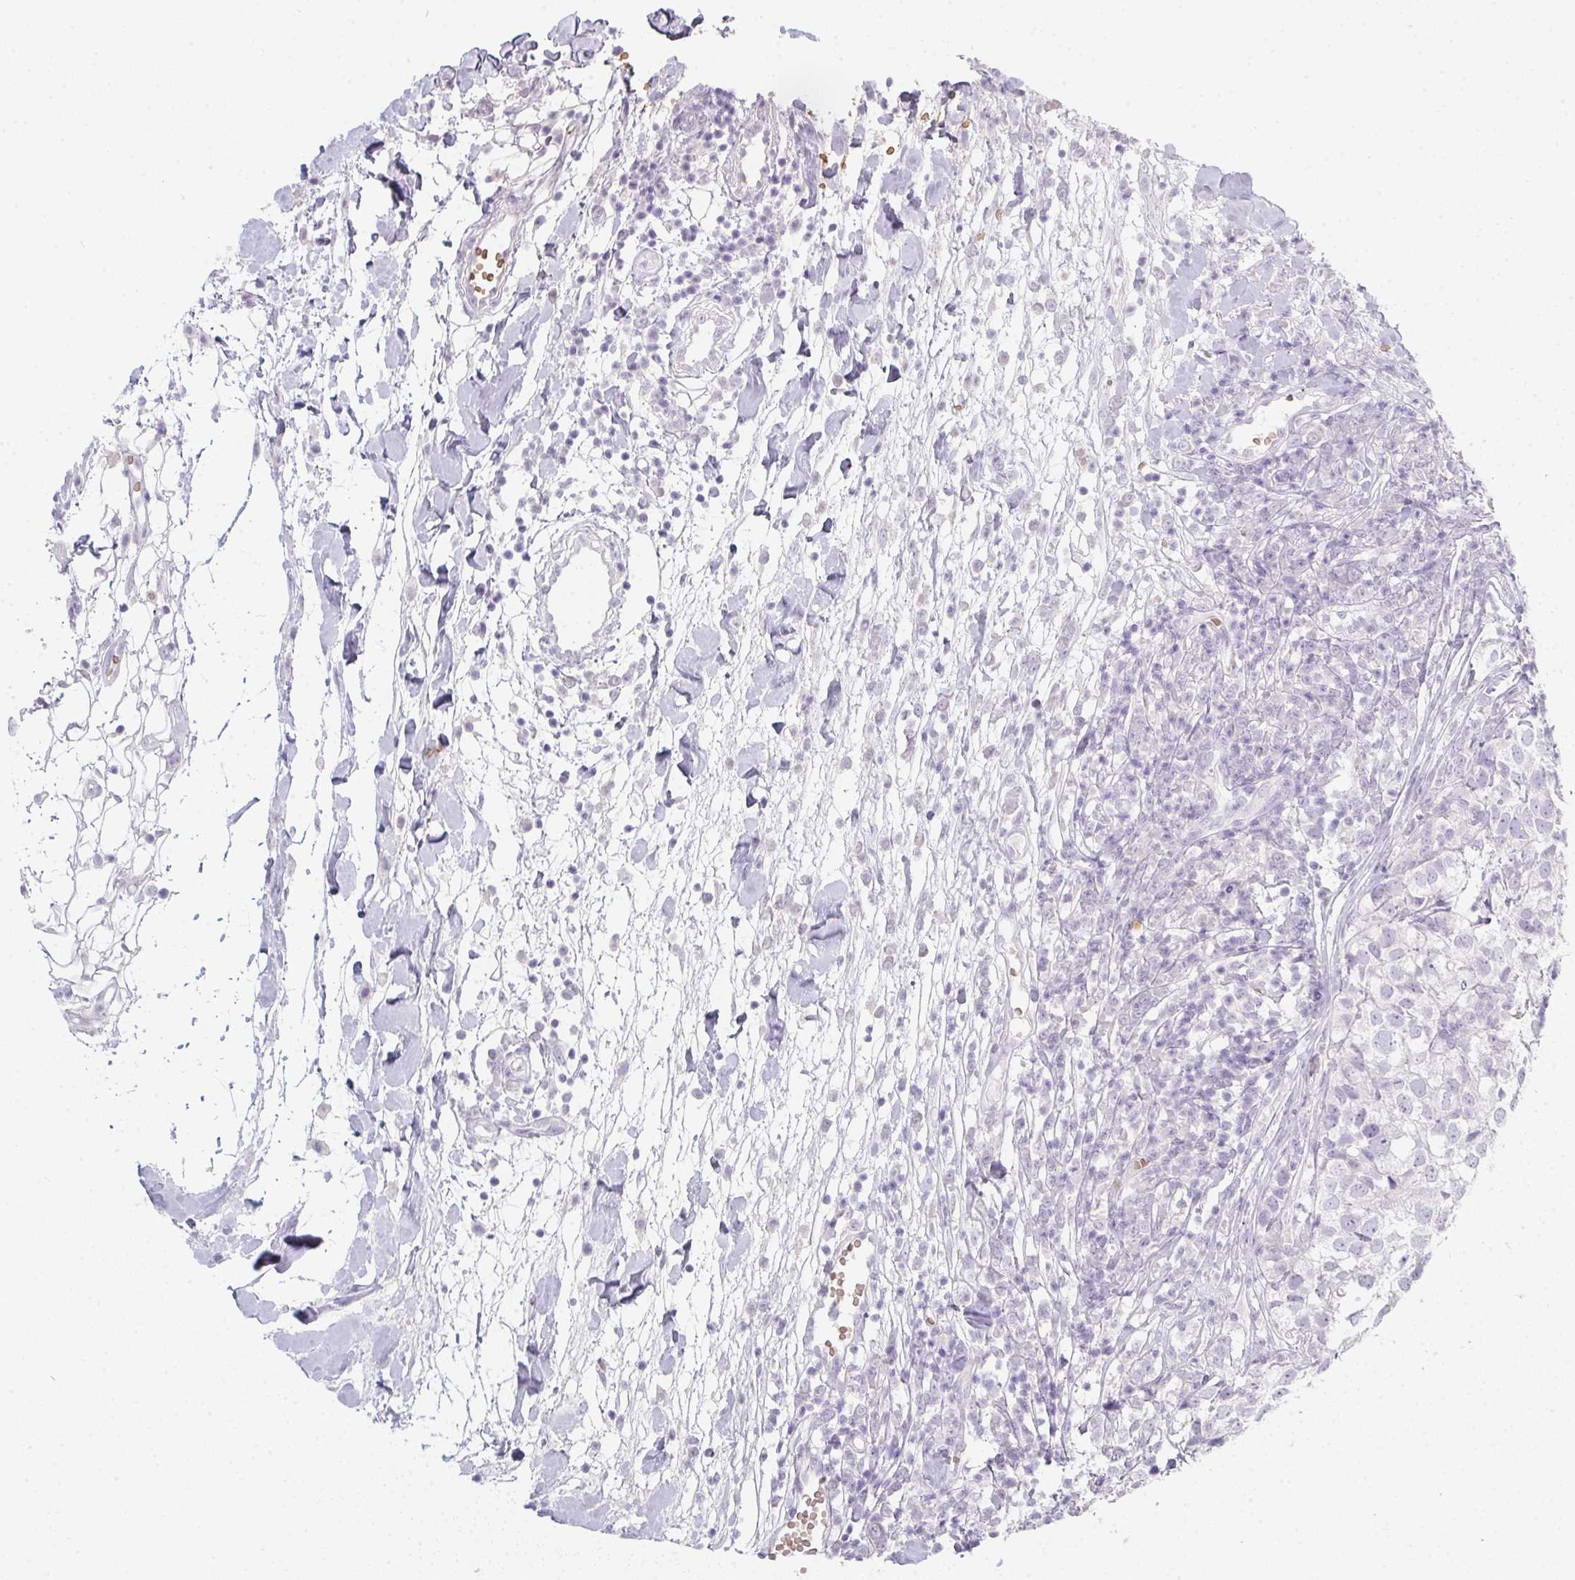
{"staining": {"intensity": "negative", "quantity": "none", "location": "none"}, "tissue": "breast cancer", "cell_type": "Tumor cells", "image_type": "cancer", "snomed": [{"axis": "morphology", "description": "Duct carcinoma"}, {"axis": "topography", "description": "Breast"}], "caption": "Immunohistochemistry photomicrograph of neoplastic tissue: breast invasive ductal carcinoma stained with DAB shows no significant protein positivity in tumor cells. (IHC, brightfield microscopy, high magnification).", "gene": "DCD", "patient": {"sex": "female", "age": 30}}